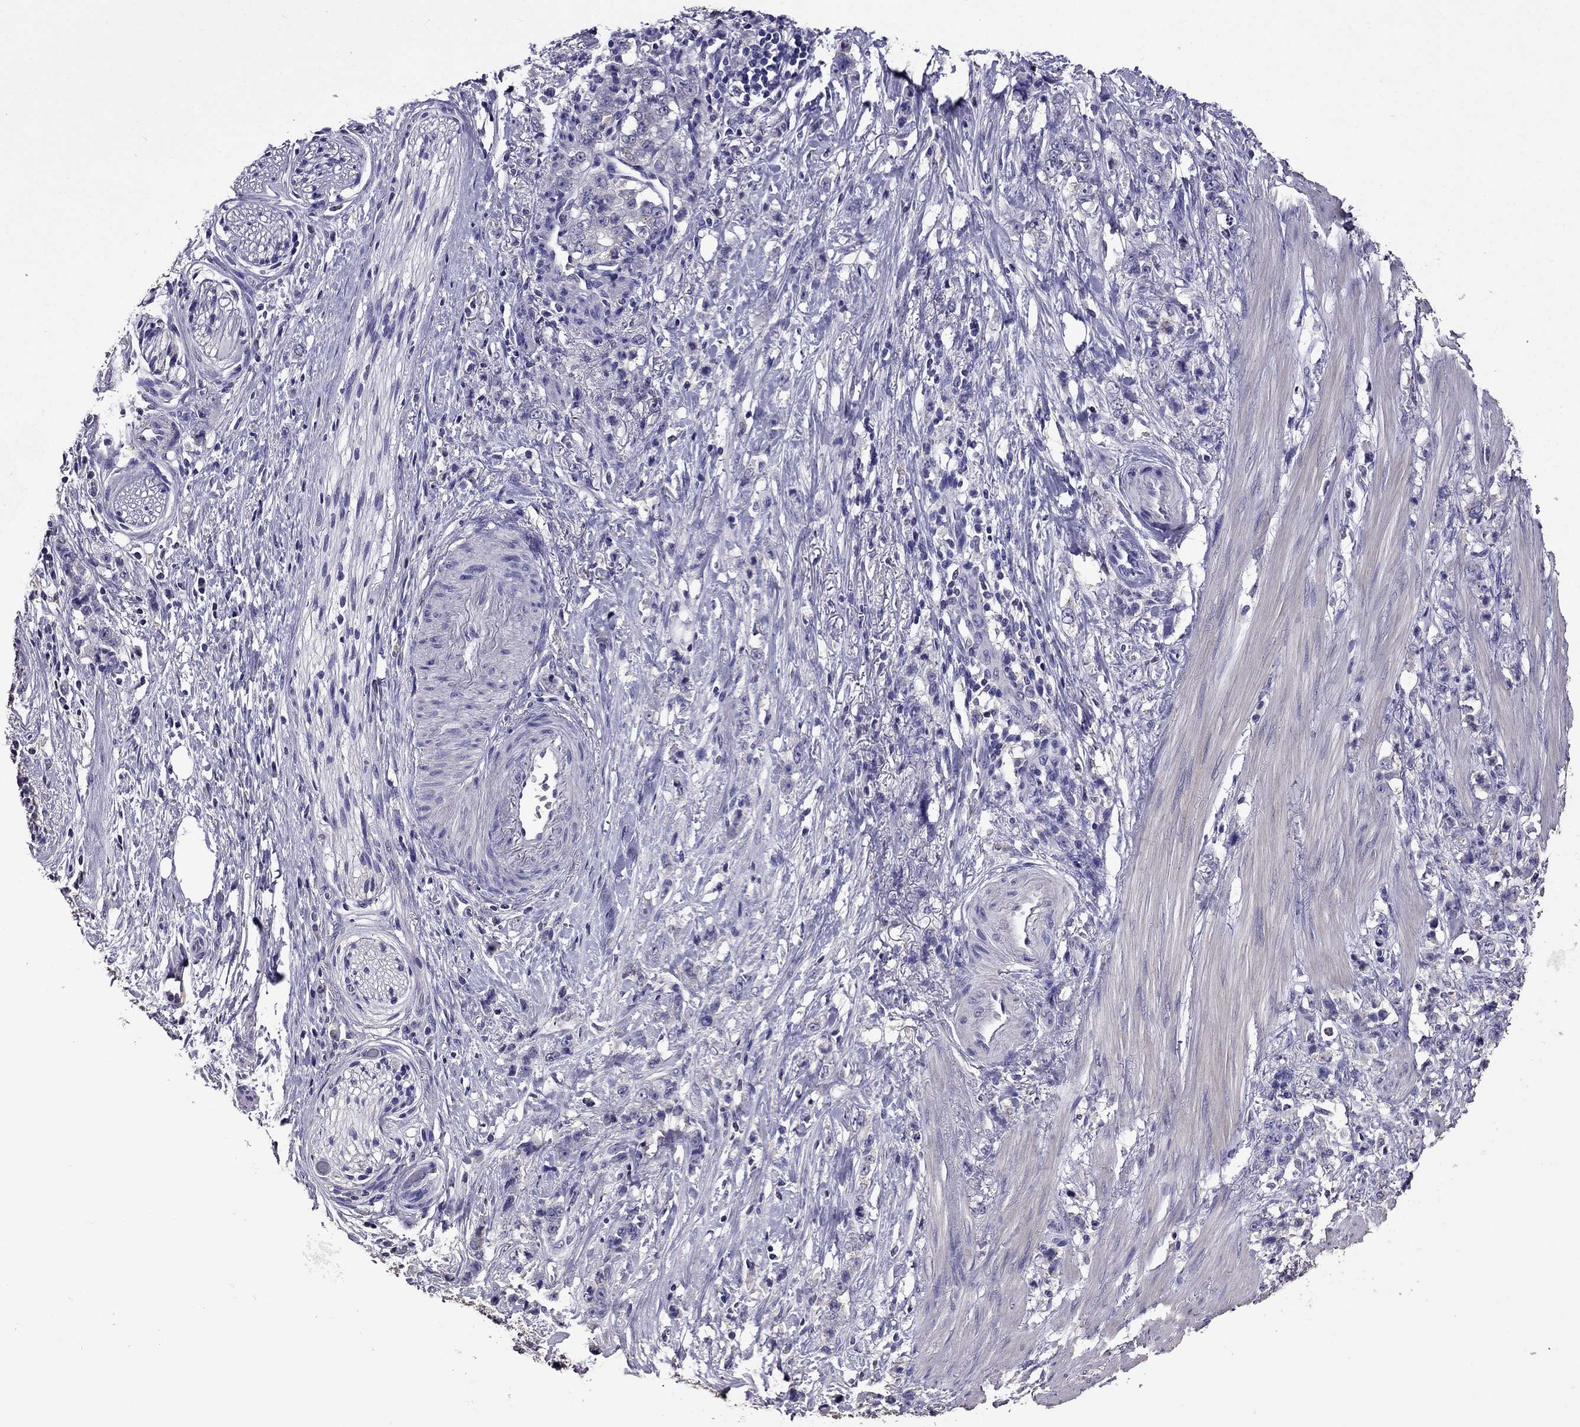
{"staining": {"intensity": "negative", "quantity": "none", "location": "none"}, "tissue": "stomach cancer", "cell_type": "Tumor cells", "image_type": "cancer", "snomed": [{"axis": "morphology", "description": "Adenocarcinoma, NOS"}, {"axis": "topography", "description": "Stomach, lower"}], "caption": "Photomicrograph shows no protein expression in tumor cells of adenocarcinoma (stomach) tissue.", "gene": "NKX3-1", "patient": {"sex": "male", "age": 88}}